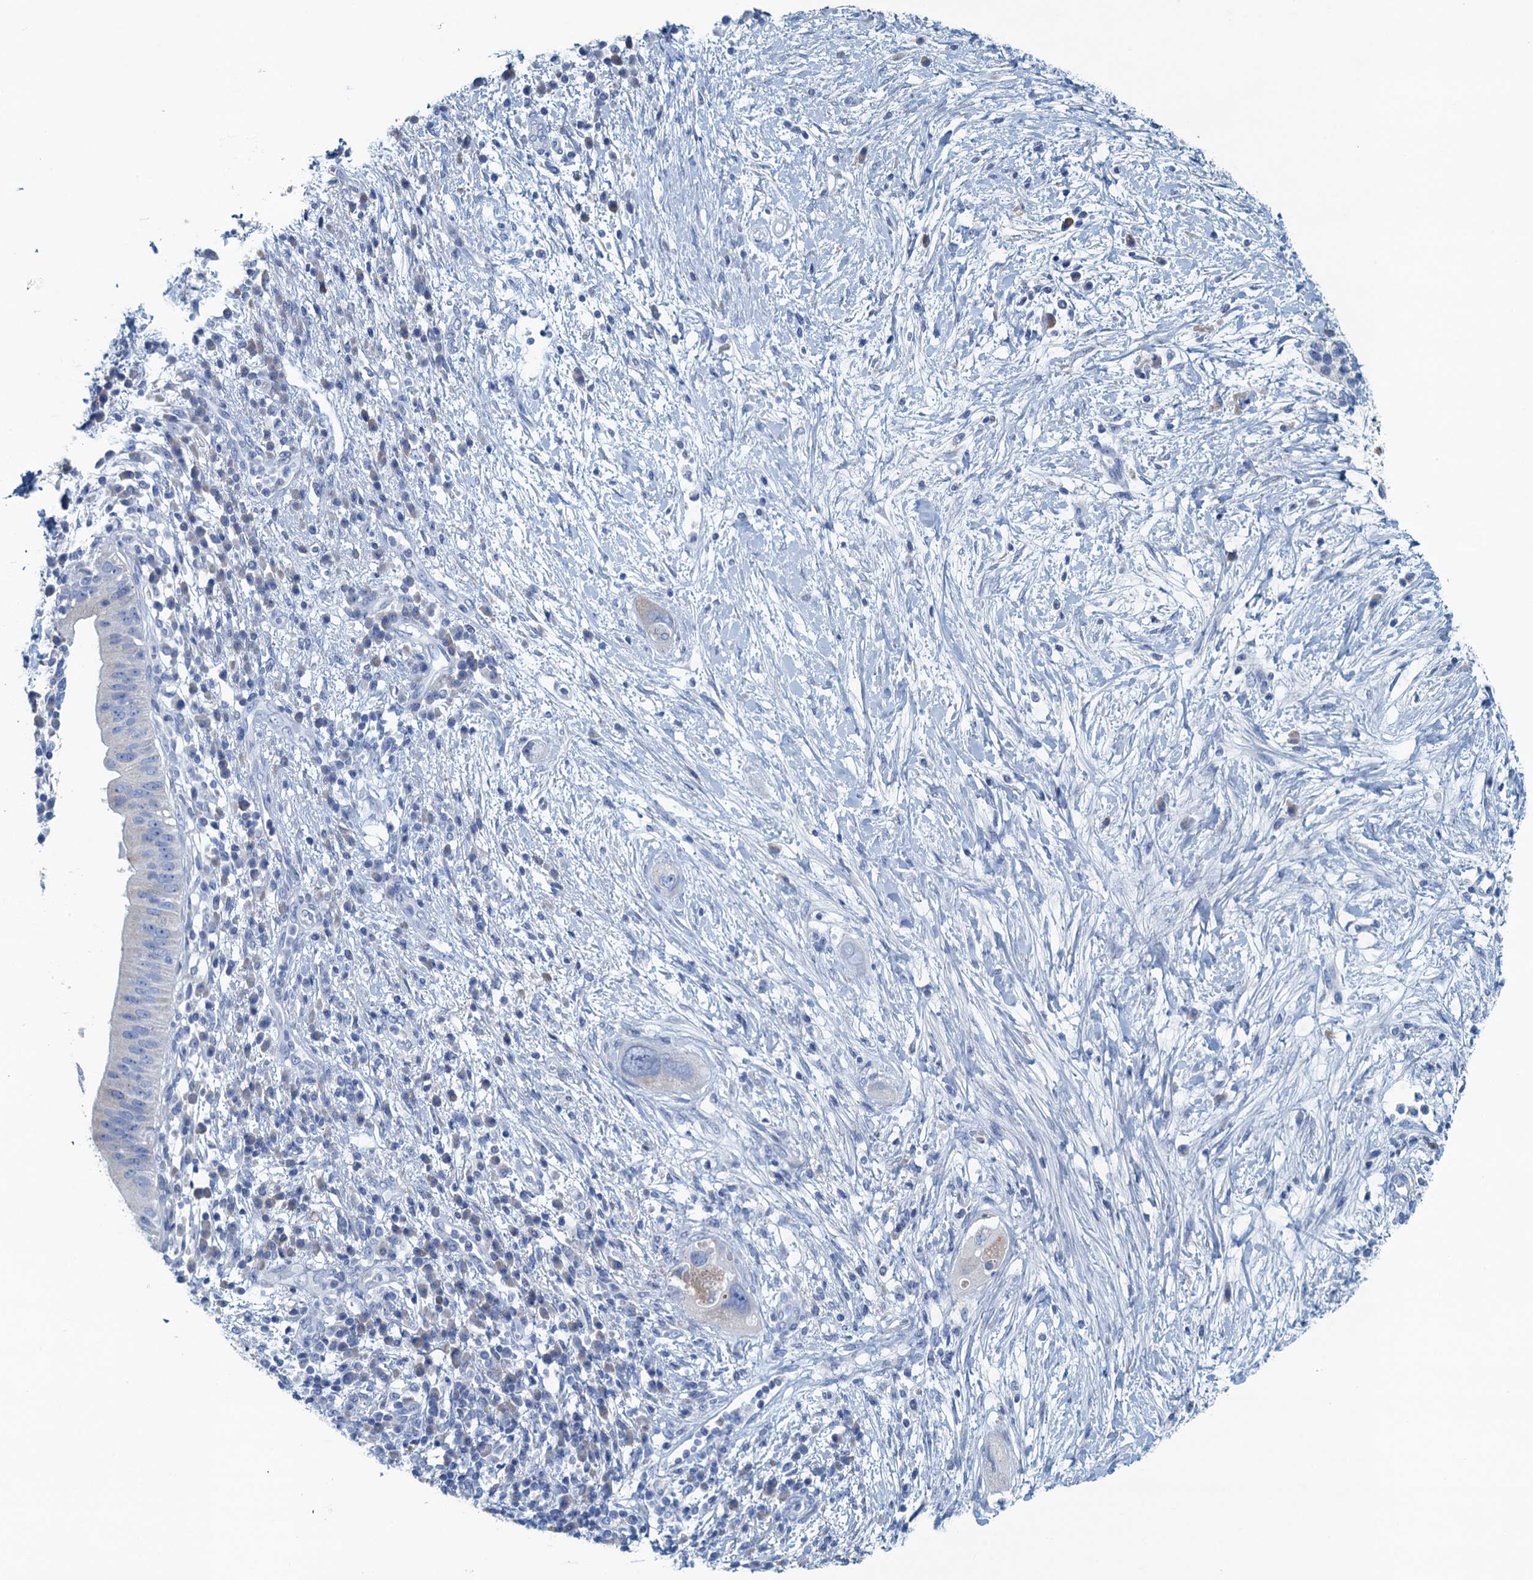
{"staining": {"intensity": "negative", "quantity": "none", "location": "none"}, "tissue": "pancreatic cancer", "cell_type": "Tumor cells", "image_type": "cancer", "snomed": [{"axis": "morphology", "description": "Adenocarcinoma, NOS"}, {"axis": "topography", "description": "Pancreas"}], "caption": "Protein analysis of pancreatic cancer (adenocarcinoma) exhibits no significant expression in tumor cells.", "gene": "C10orf88", "patient": {"sex": "male", "age": 68}}